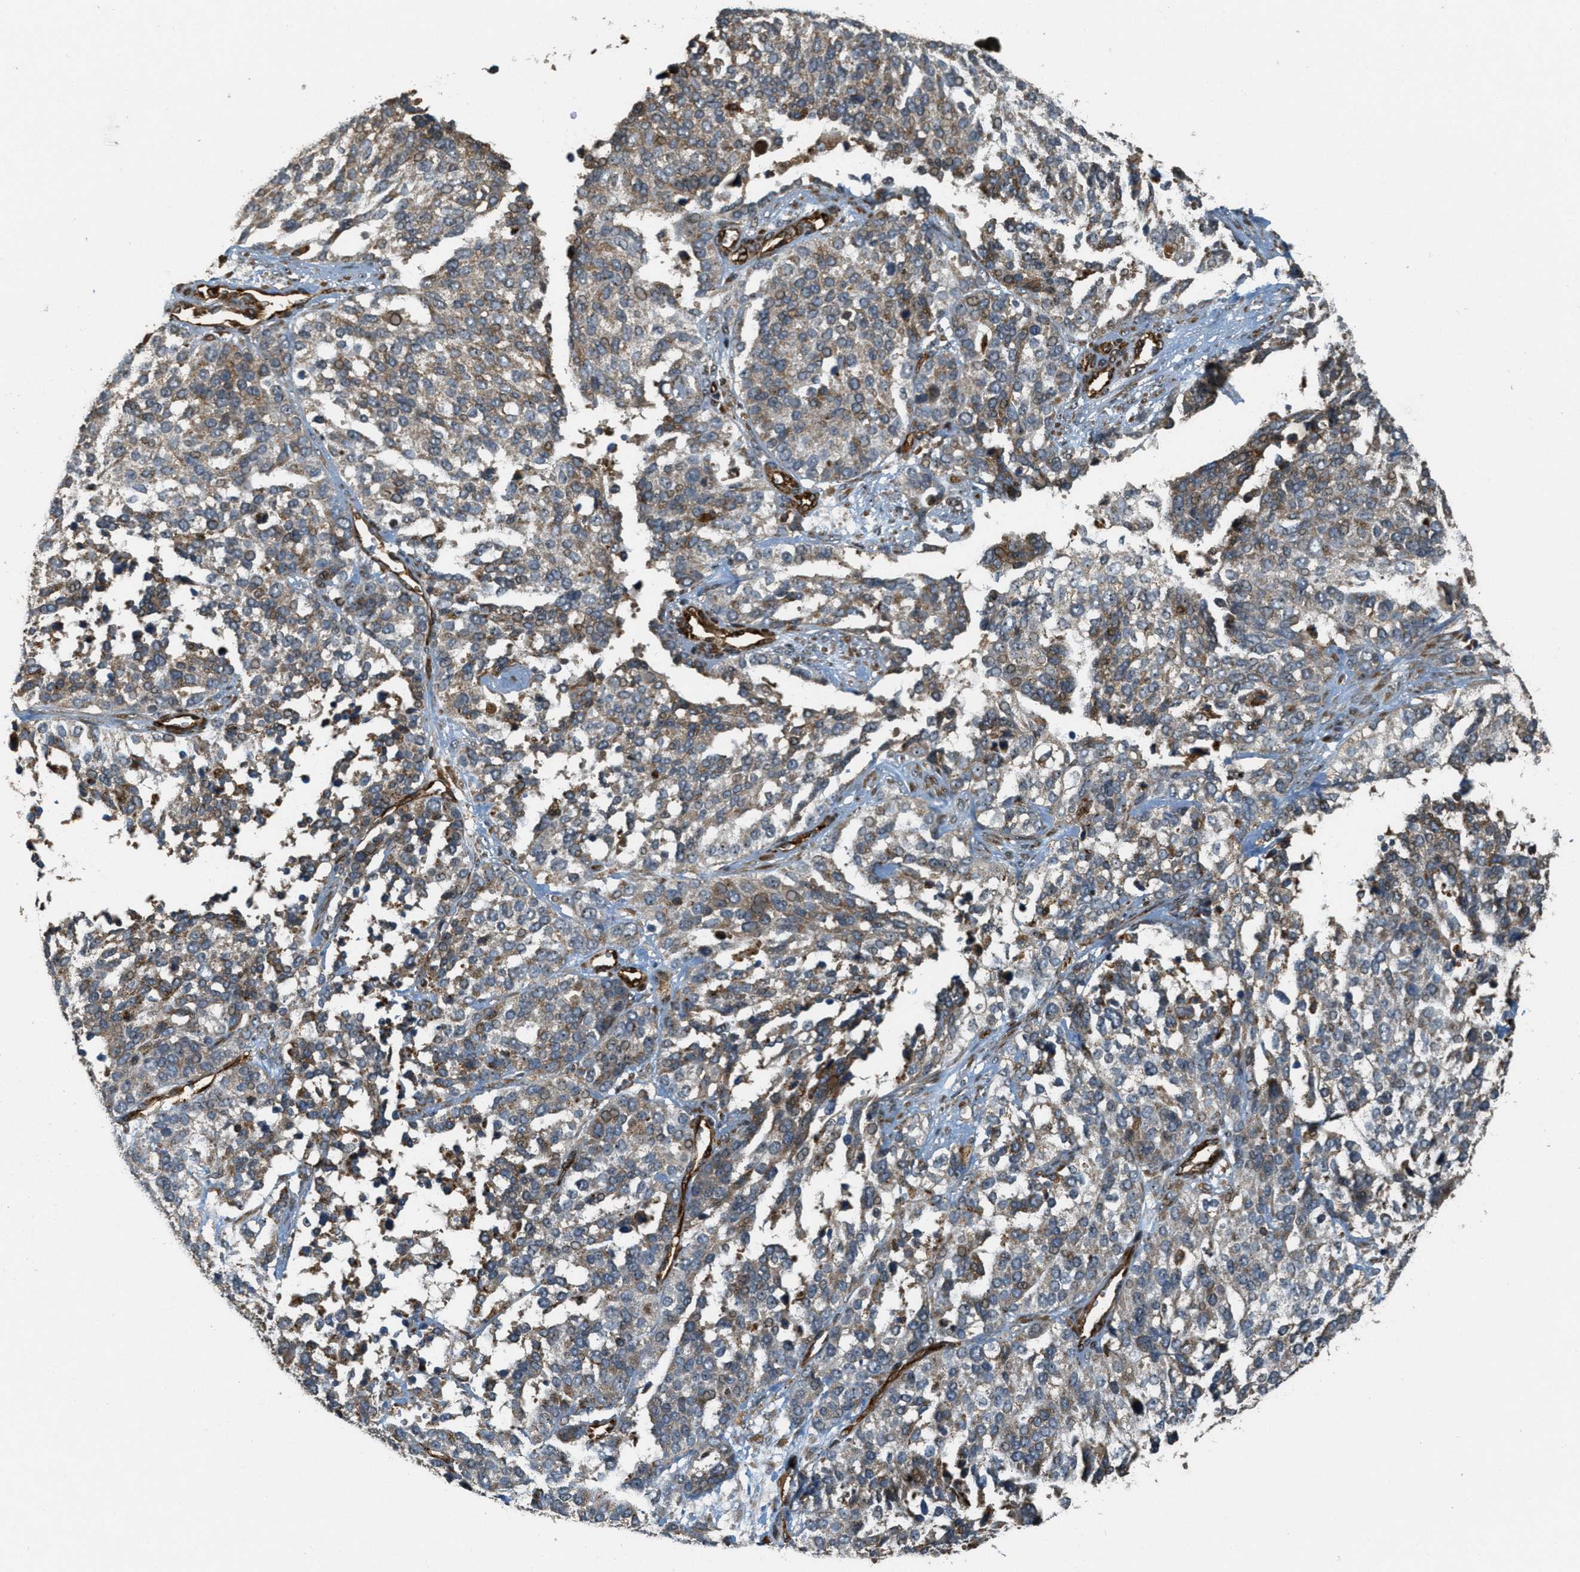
{"staining": {"intensity": "weak", "quantity": ">75%", "location": "cytoplasmic/membranous,nuclear"}, "tissue": "ovarian cancer", "cell_type": "Tumor cells", "image_type": "cancer", "snomed": [{"axis": "morphology", "description": "Cystadenocarcinoma, serous, NOS"}, {"axis": "topography", "description": "Ovary"}], "caption": "A brown stain shows weak cytoplasmic/membranous and nuclear expression of a protein in serous cystadenocarcinoma (ovarian) tumor cells.", "gene": "LRP12", "patient": {"sex": "female", "age": 44}}